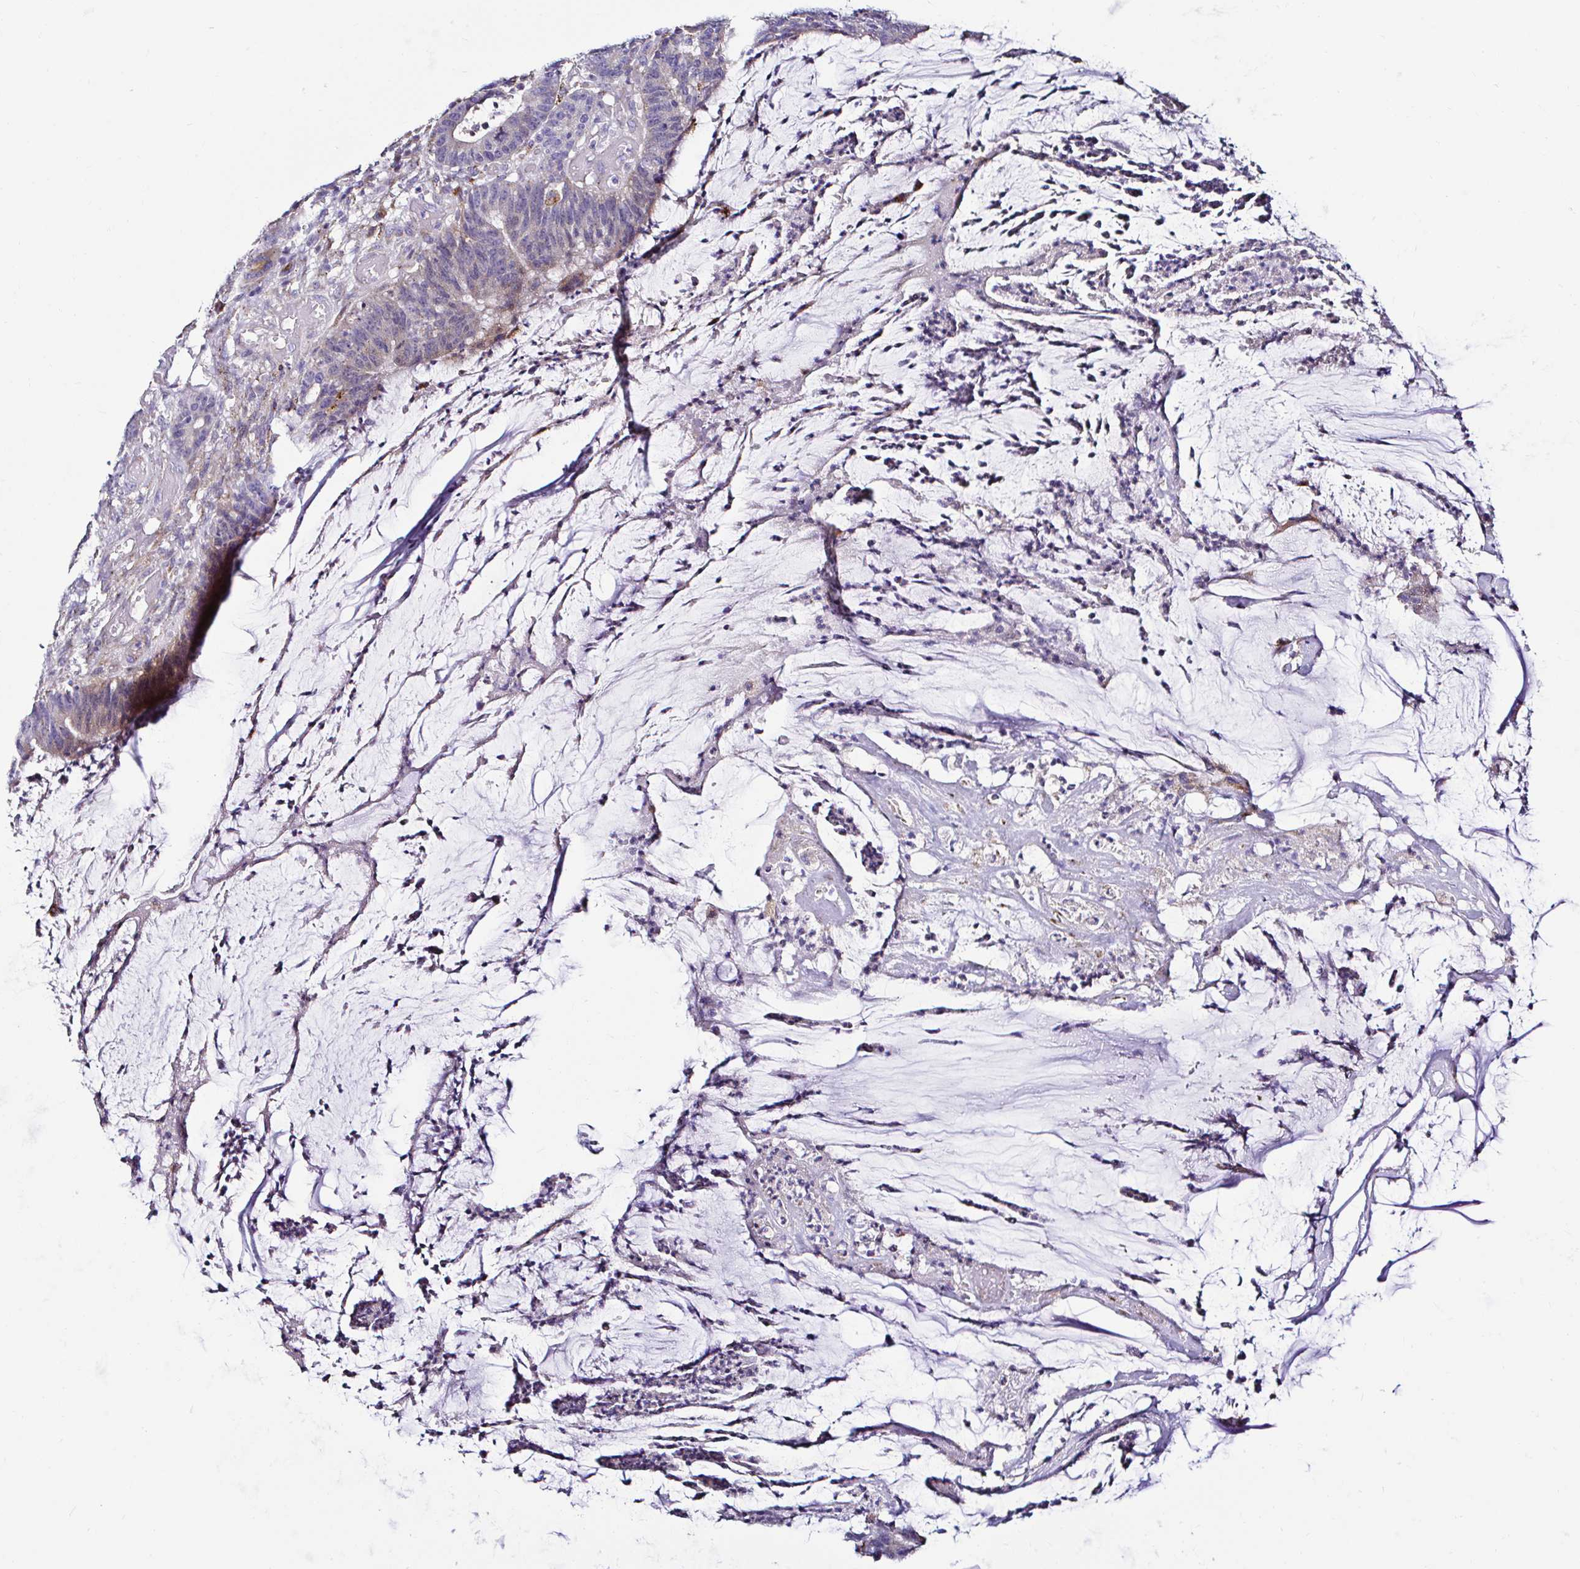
{"staining": {"intensity": "moderate", "quantity": "25%-75%", "location": "cytoplasmic/membranous"}, "tissue": "colorectal cancer", "cell_type": "Tumor cells", "image_type": "cancer", "snomed": [{"axis": "morphology", "description": "Adenocarcinoma, NOS"}, {"axis": "topography", "description": "Colon"}], "caption": "A micrograph of colorectal adenocarcinoma stained for a protein shows moderate cytoplasmic/membranous brown staining in tumor cells.", "gene": "GALNS", "patient": {"sex": "female", "age": 78}}